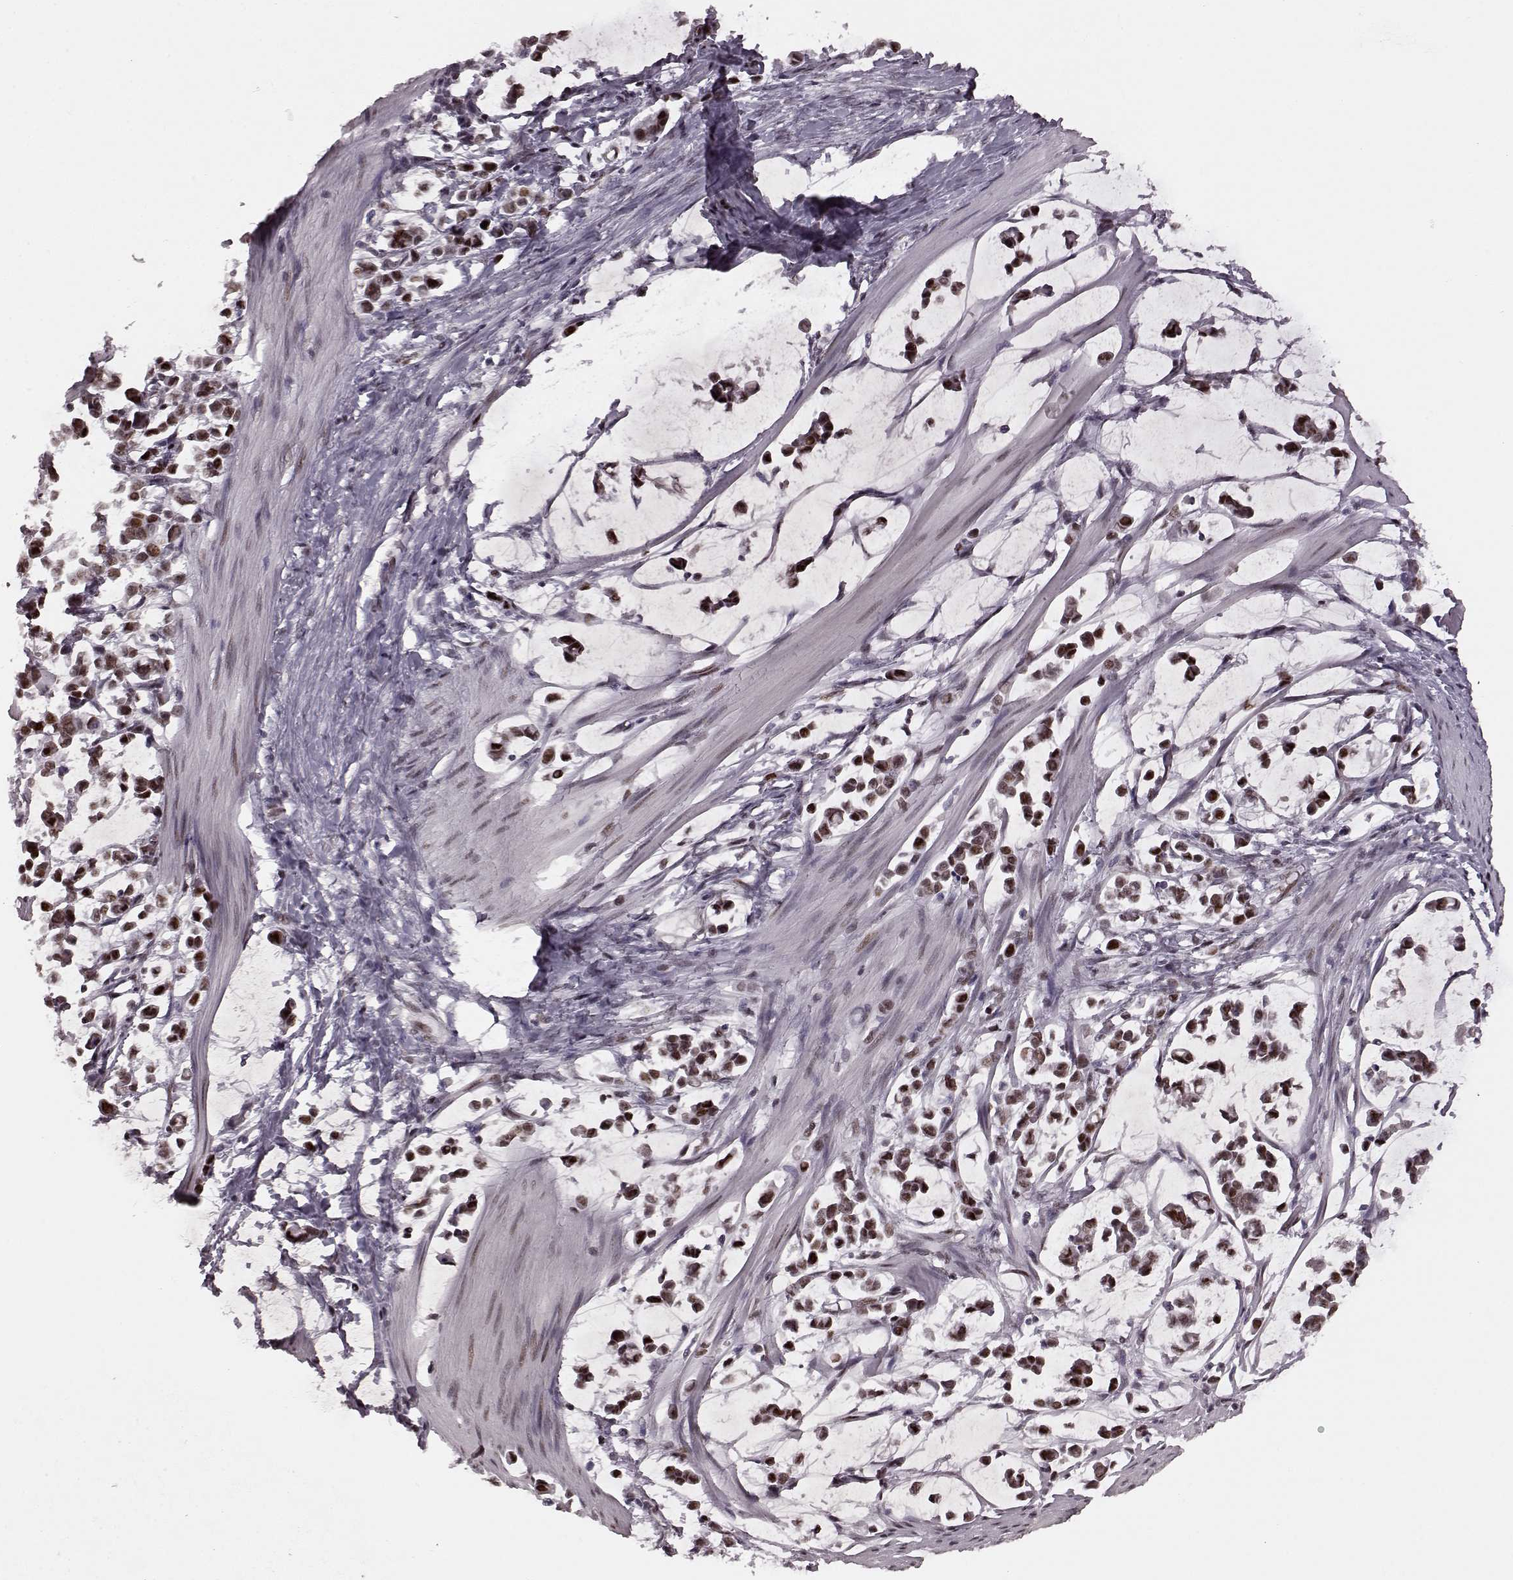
{"staining": {"intensity": "strong", "quantity": ">75%", "location": "nuclear"}, "tissue": "stomach cancer", "cell_type": "Tumor cells", "image_type": "cancer", "snomed": [{"axis": "morphology", "description": "Adenocarcinoma, NOS"}, {"axis": "topography", "description": "Stomach"}], "caption": "A brown stain labels strong nuclear staining of a protein in human stomach adenocarcinoma tumor cells.", "gene": "NR2C1", "patient": {"sex": "male", "age": 82}}